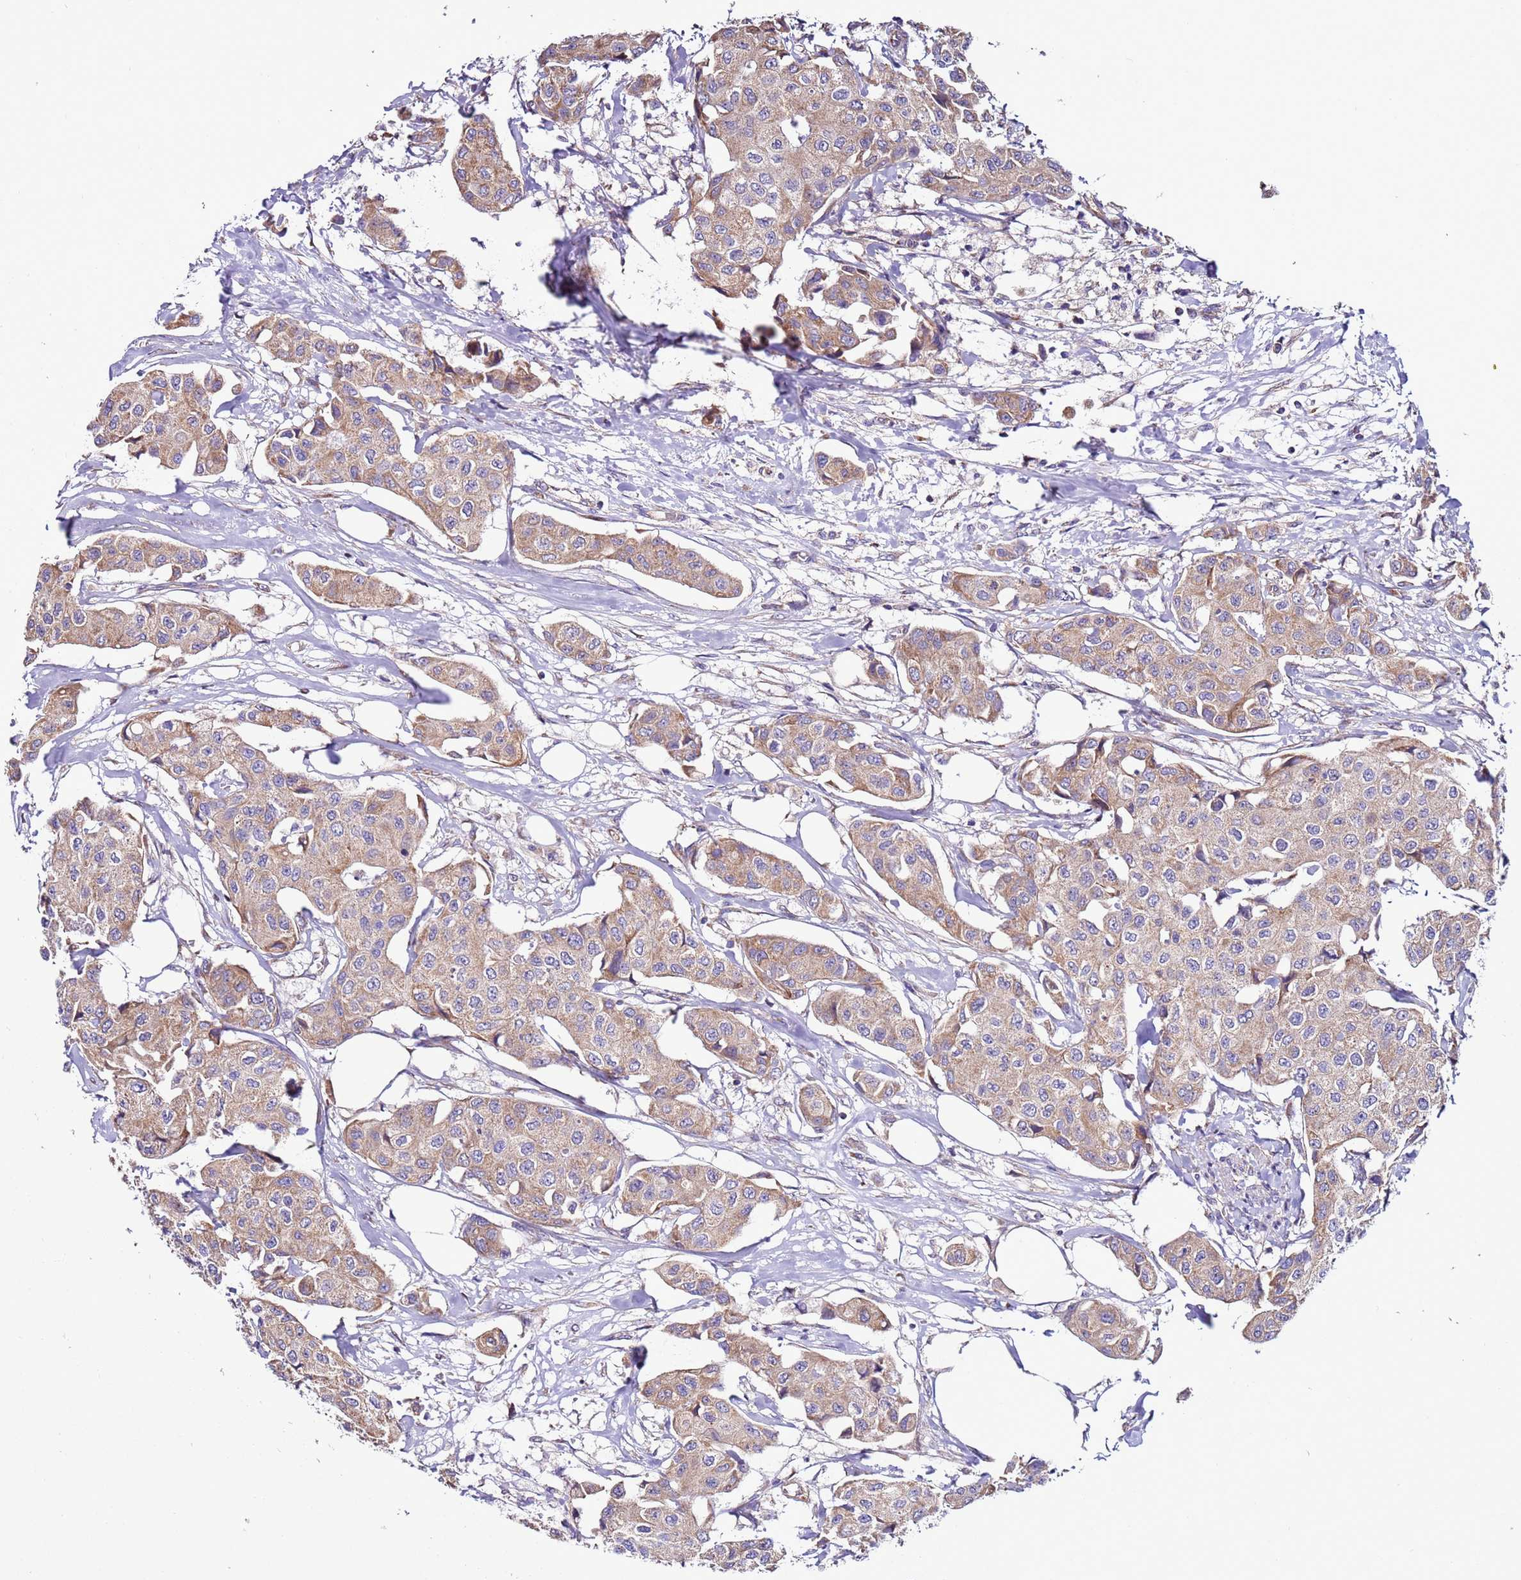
{"staining": {"intensity": "moderate", "quantity": ">75%", "location": "cytoplasmic/membranous"}, "tissue": "breast cancer", "cell_type": "Tumor cells", "image_type": "cancer", "snomed": [{"axis": "morphology", "description": "Duct carcinoma"}, {"axis": "topography", "description": "Breast"}, {"axis": "topography", "description": "Lymph node"}], "caption": "Immunohistochemistry of breast cancer reveals medium levels of moderate cytoplasmic/membranous expression in approximately >75% of tumor cells.", "gene": "AHI1", "patient": {"sex": "female", "age": 80}}